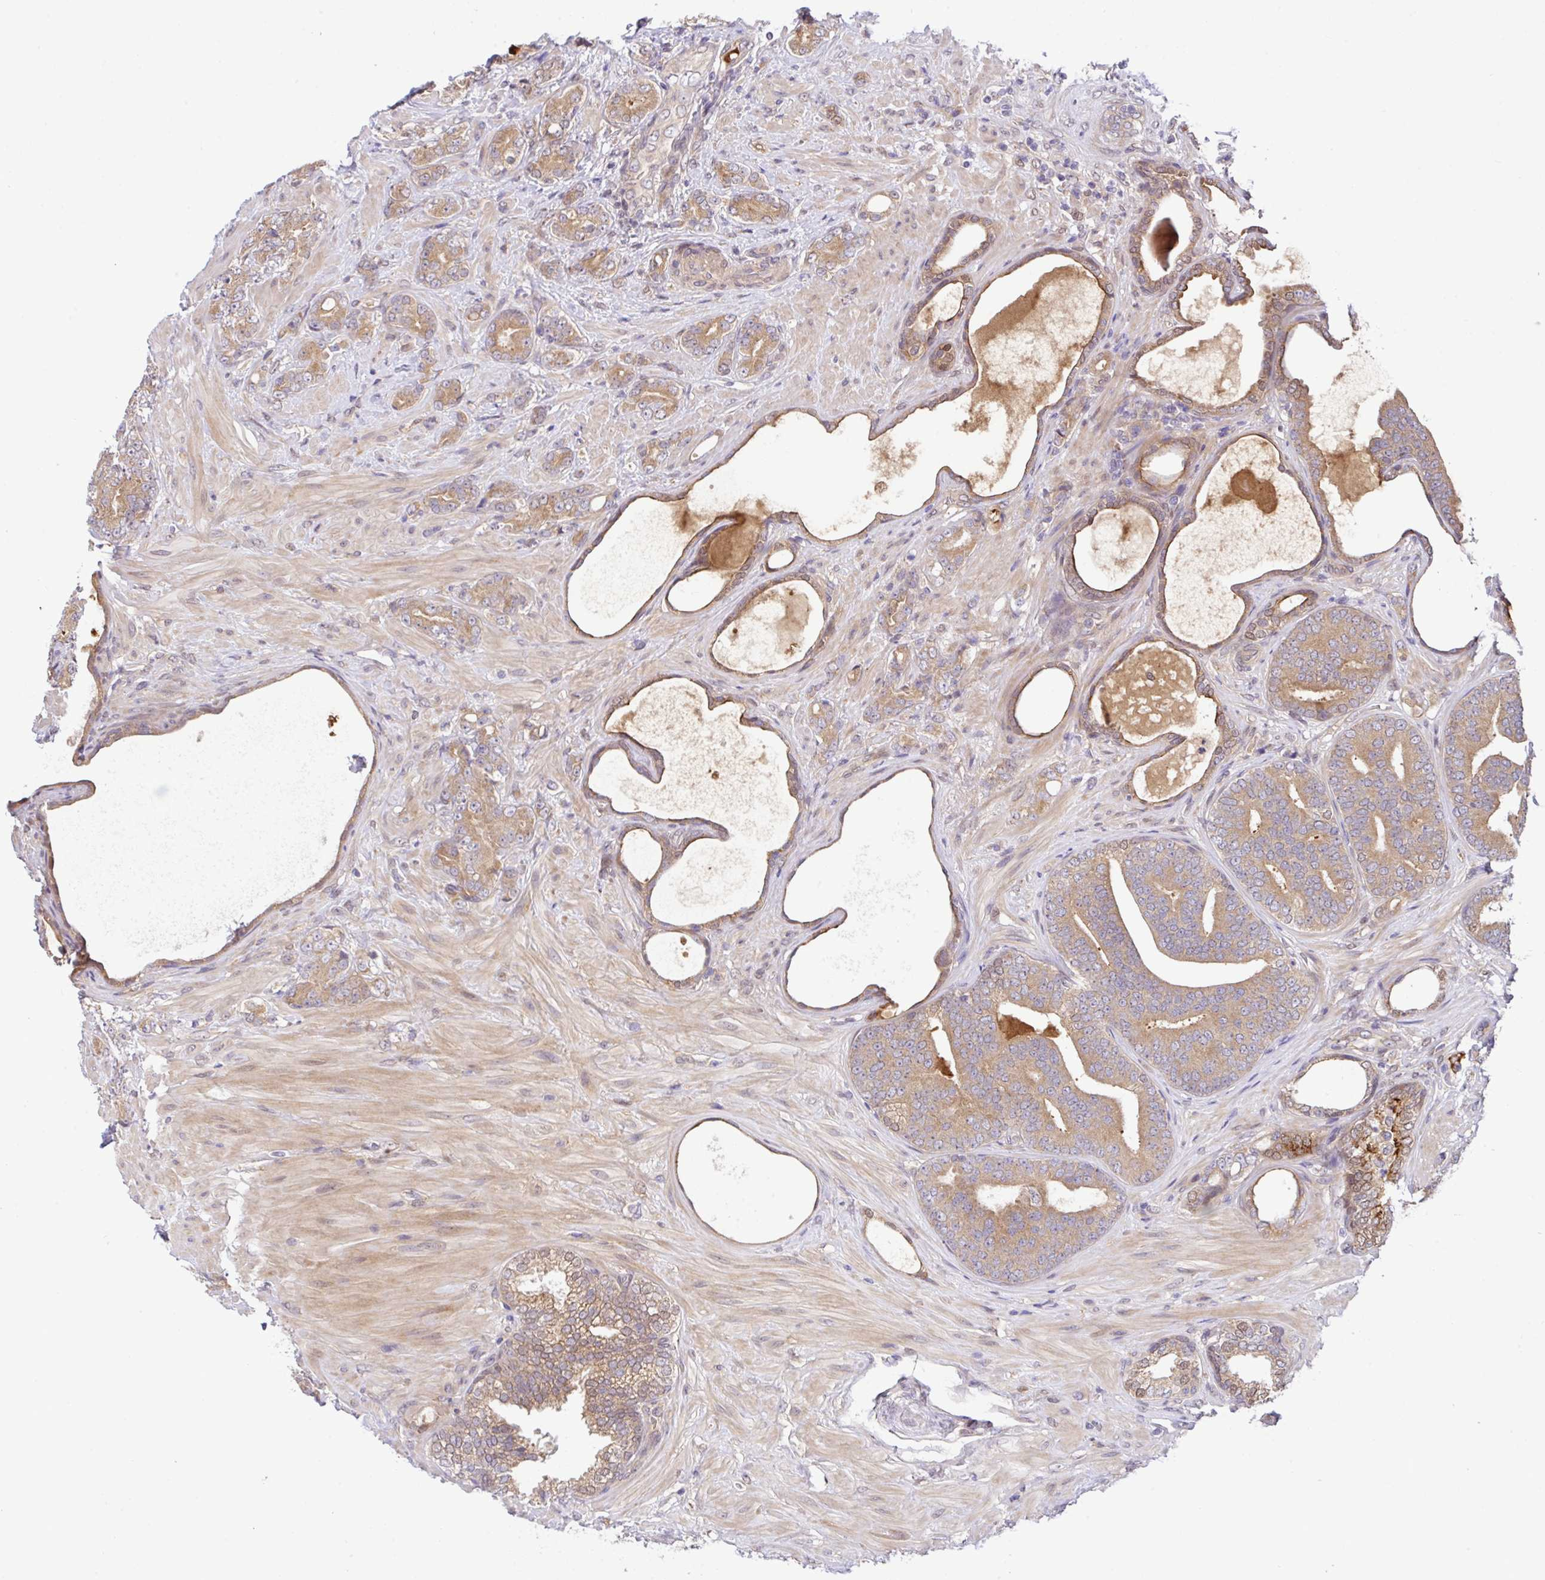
{"staining": {"intensity": "moderate", "quantity": ">75%", "location": "cytoplasmic/membranous"}, "tissue": "prostate cancer", "cell_type": "Tumor cells", "image_type": "cancer", "snomed": [{"axis": "morphology", "description": "Adenocarcinoma, High grade"}, {"axis": "topography", "description": "Prostate"}], "caption": "IHC (DAB (3,3'-diaminobenzidine)) staining of human prostate cancer (adenocarcinoma (high-grade)) reveals moderate cytoplasmic/membranous protein staining in approximately >75% of tumor cells.", "gene": "UBE4A", "patient": {"sex": "male", "age": 62}}